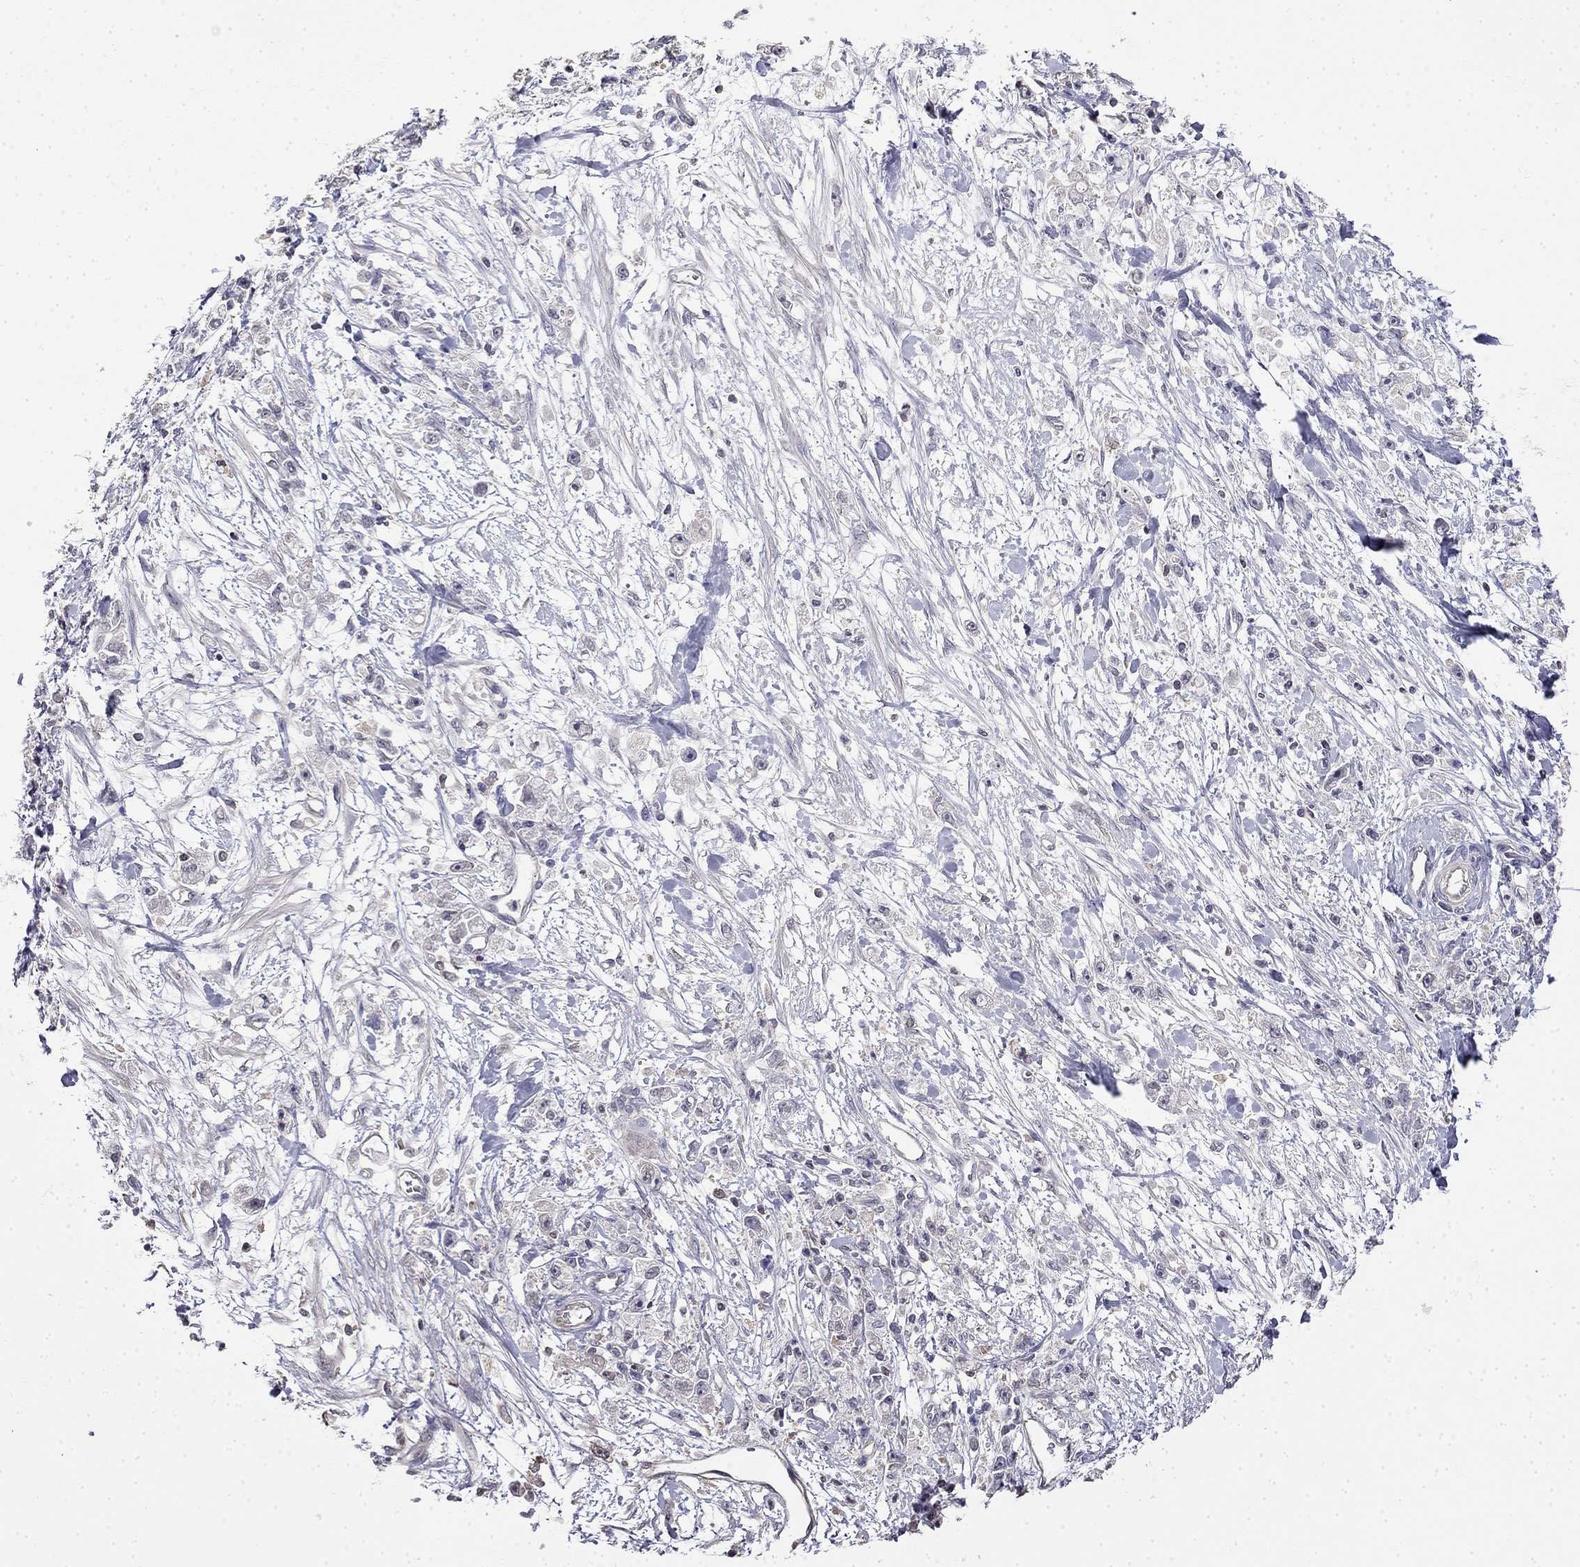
{"staining": {"intensity": "negative", "quantity": "none", "location": "none"}, "tissue": "stomach cancer", "cell_type": "Tumor cells", "image_type": "cancer", "snomed": [{"axis": "morphology", "description": "Adenocarcinoma, NOS"}, {"axis": "topography", "description": "Stomach"}], "caption": "Tumor cells are negative for protein expression in human stomach cancer. (DAB immunohistochemistry, high magnification).", "gene": "GUCA1B", "patient": {"sex": "female", "age": 59}}